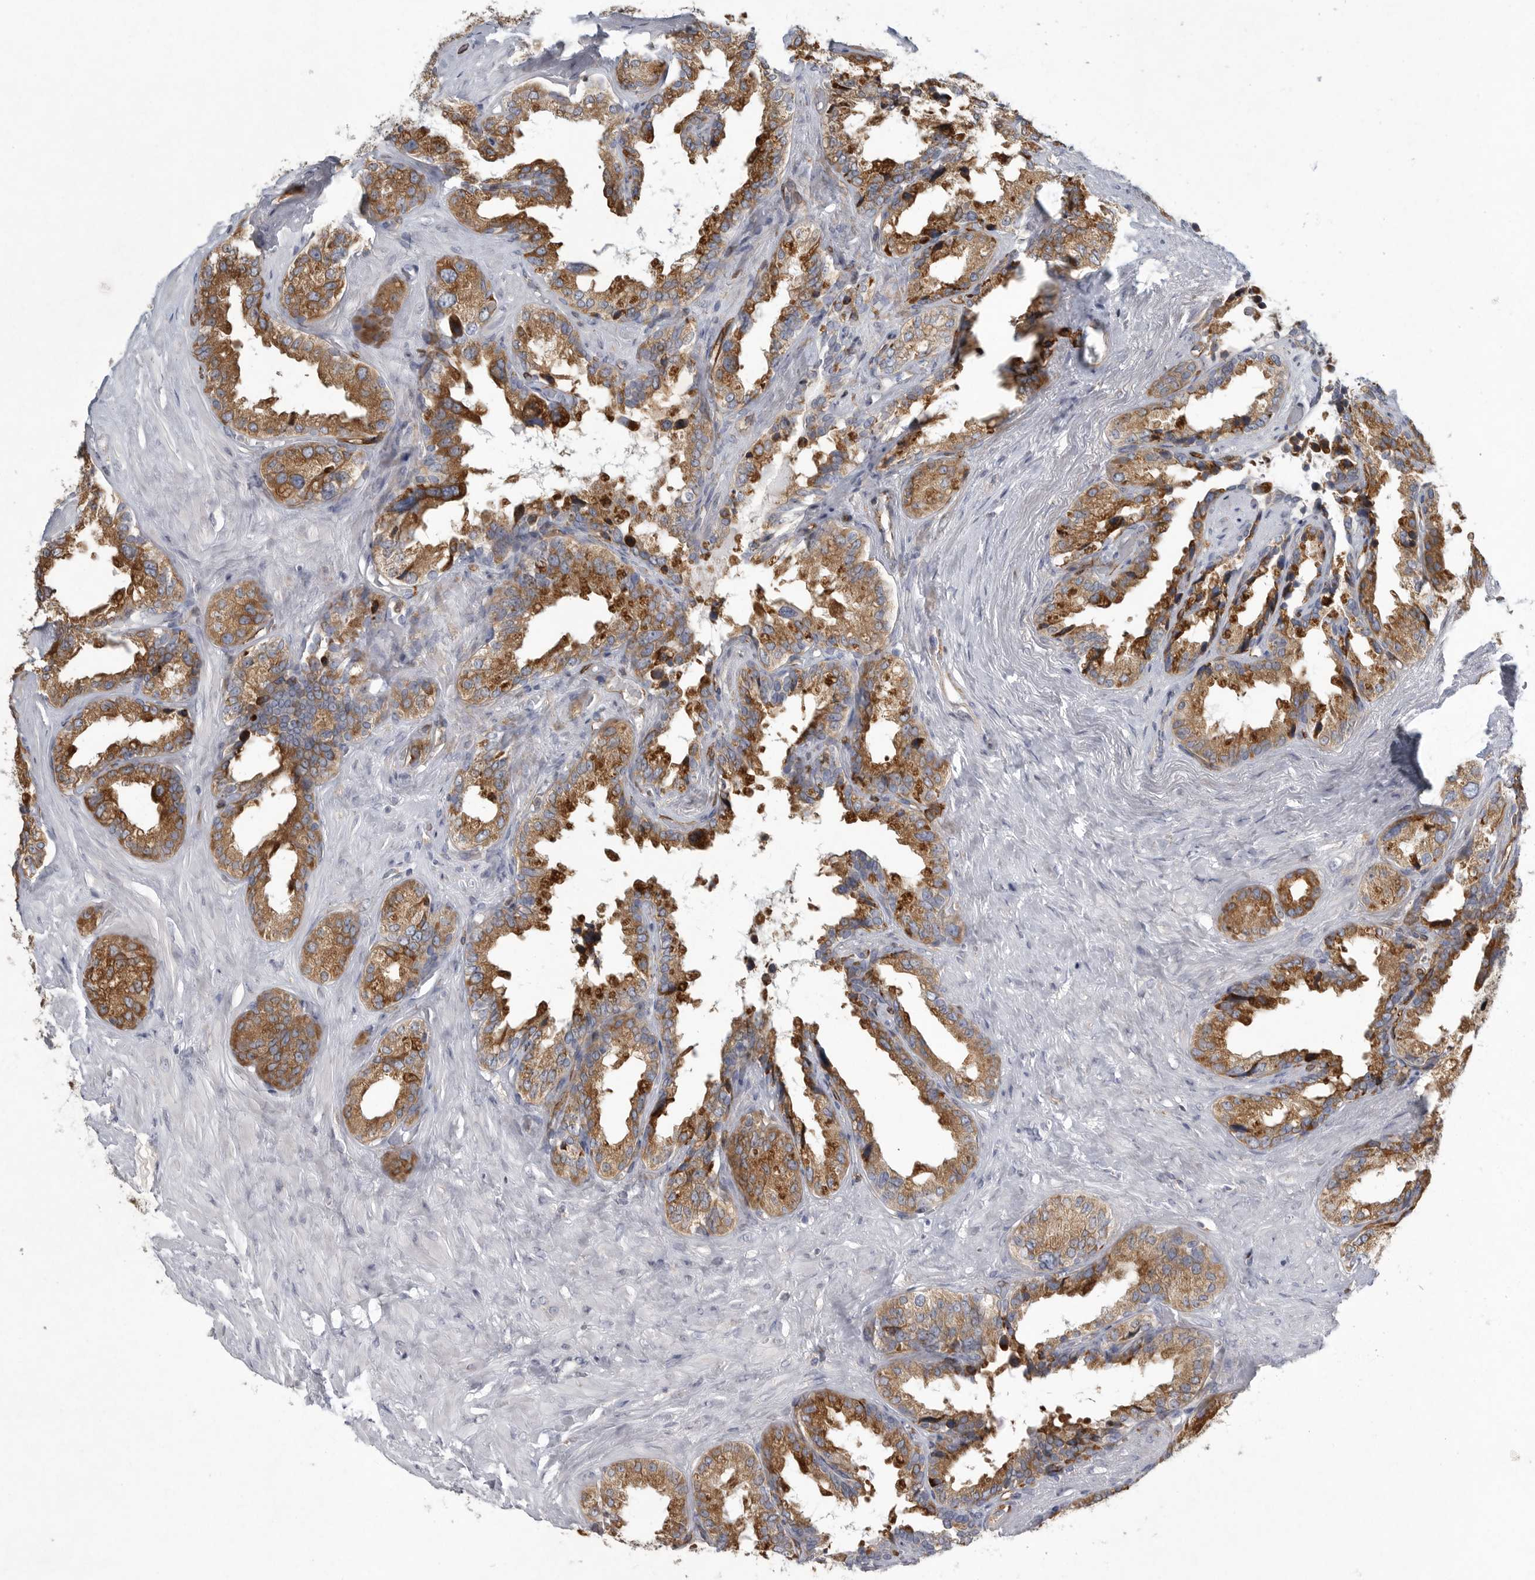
{"staining": {"intensity": "moderate", "quantity": ">75%", "location": "cytoplasmic/membranous"}, "tissue": "seminal vesicle", "cell_type": "Glandular cells", "image_type": "normal", "snomed": [{"axis": "morphology", "description": "Normal tissue, NOS"}, {"axis": "topography", "description": "Seminal veicle"}], "caption": "Human seminal vesicle stained for a protein (brown) demonstrates moderate cytoplasmic/membranous positive staining in approximately >75% of glandular cells.", "gene": "MINPP1", "patient": {"sex": "male", "age": 80}}